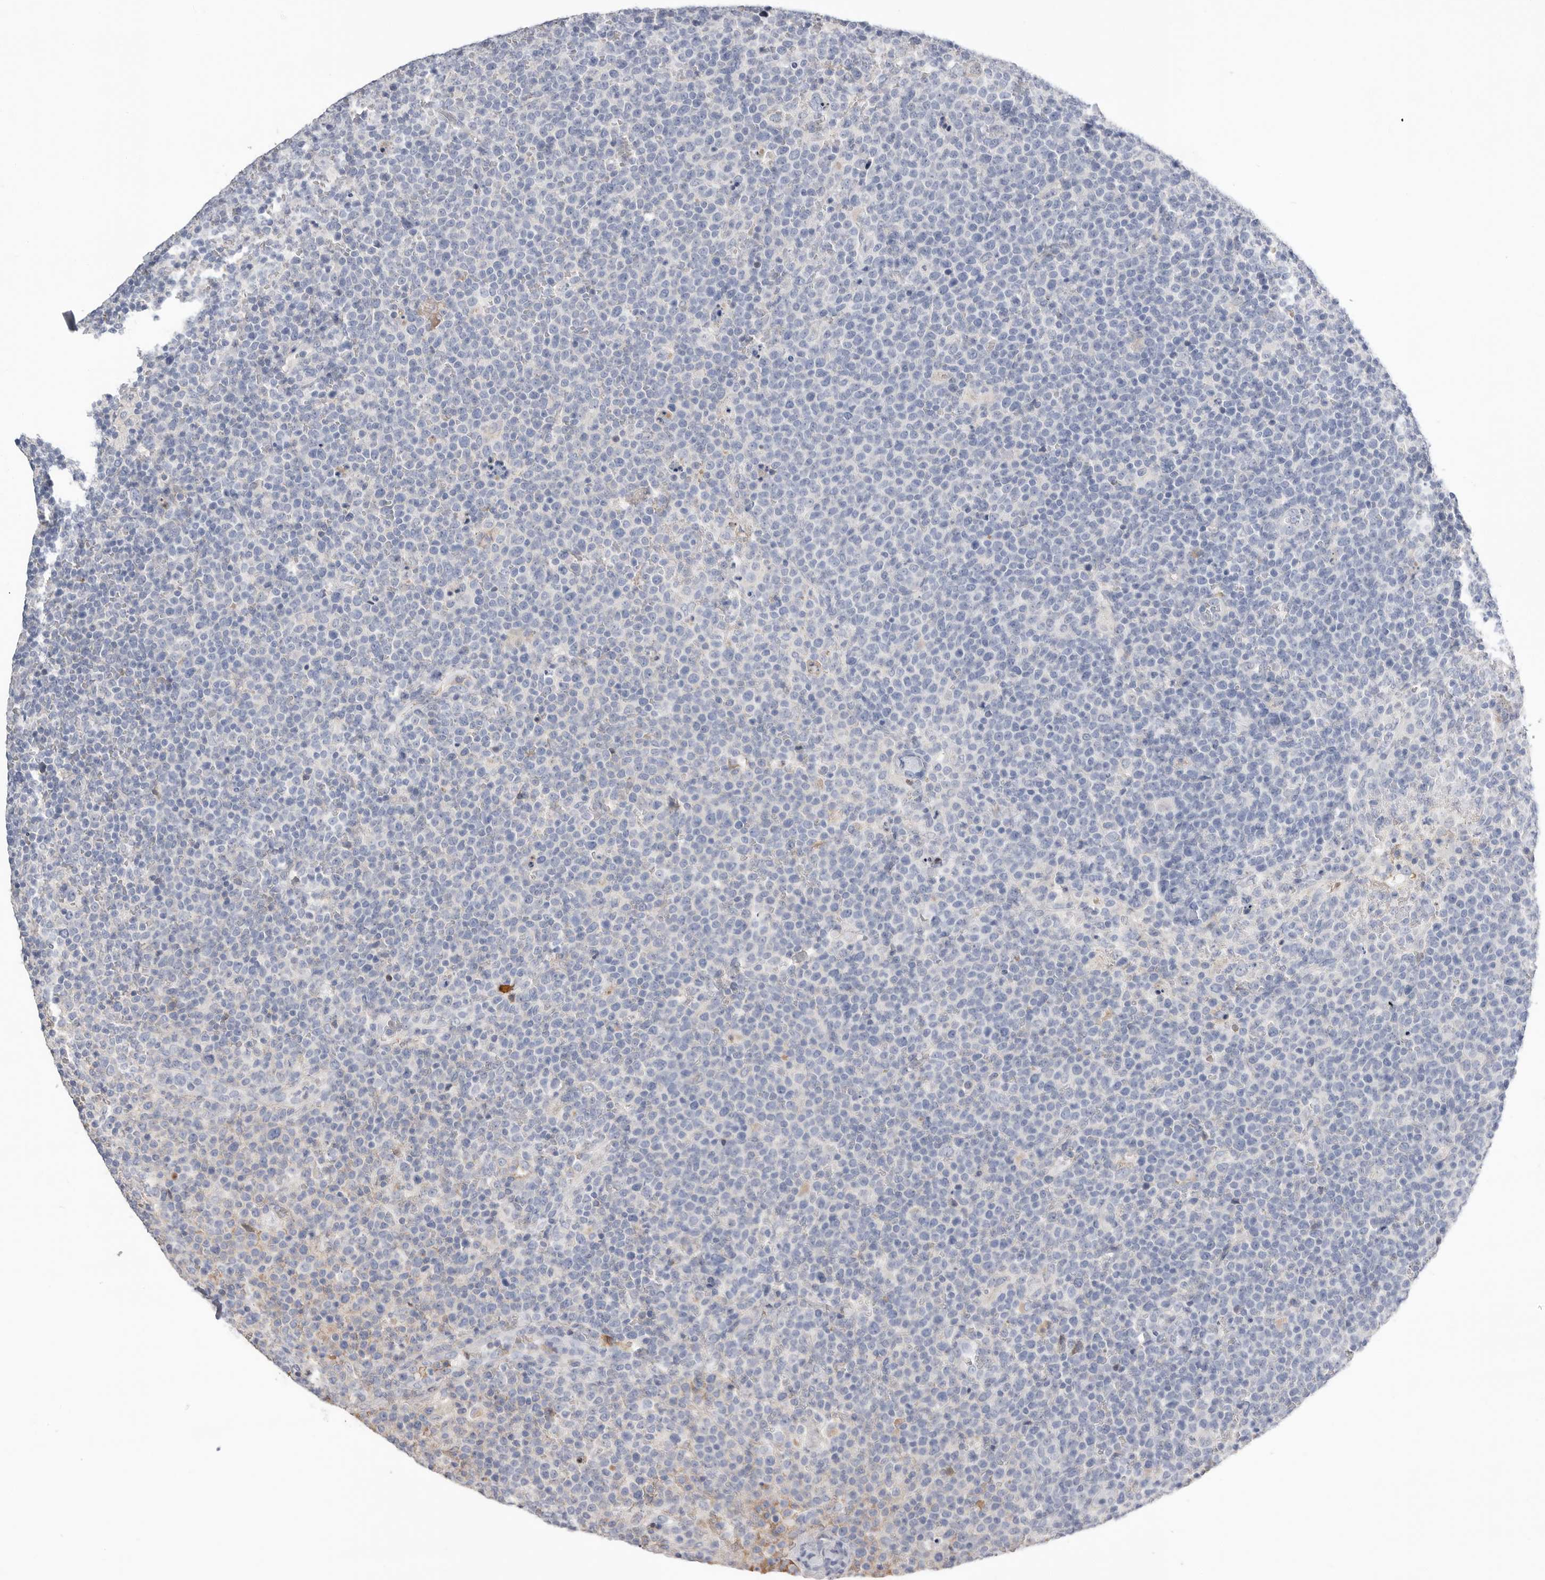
{"staining": {"intensity": "negative", "quantity": "none", "location": "none"}, "tissue": "lymphoma", "cell_type": "Tumor cells", "image_type": "cancer", "snomed": [{"axis": "morphology", "description": "Malignant lymphoma, non-Hodgkin's type, High grade"}, {"axis": "topography", "description": "Lymph node"}], "caption": "Immunohistochemistry of human lymphoma shows no positivity in tumor cells.", "gene": "APOA2", "patient": {"sex": "male", "age": 61}}